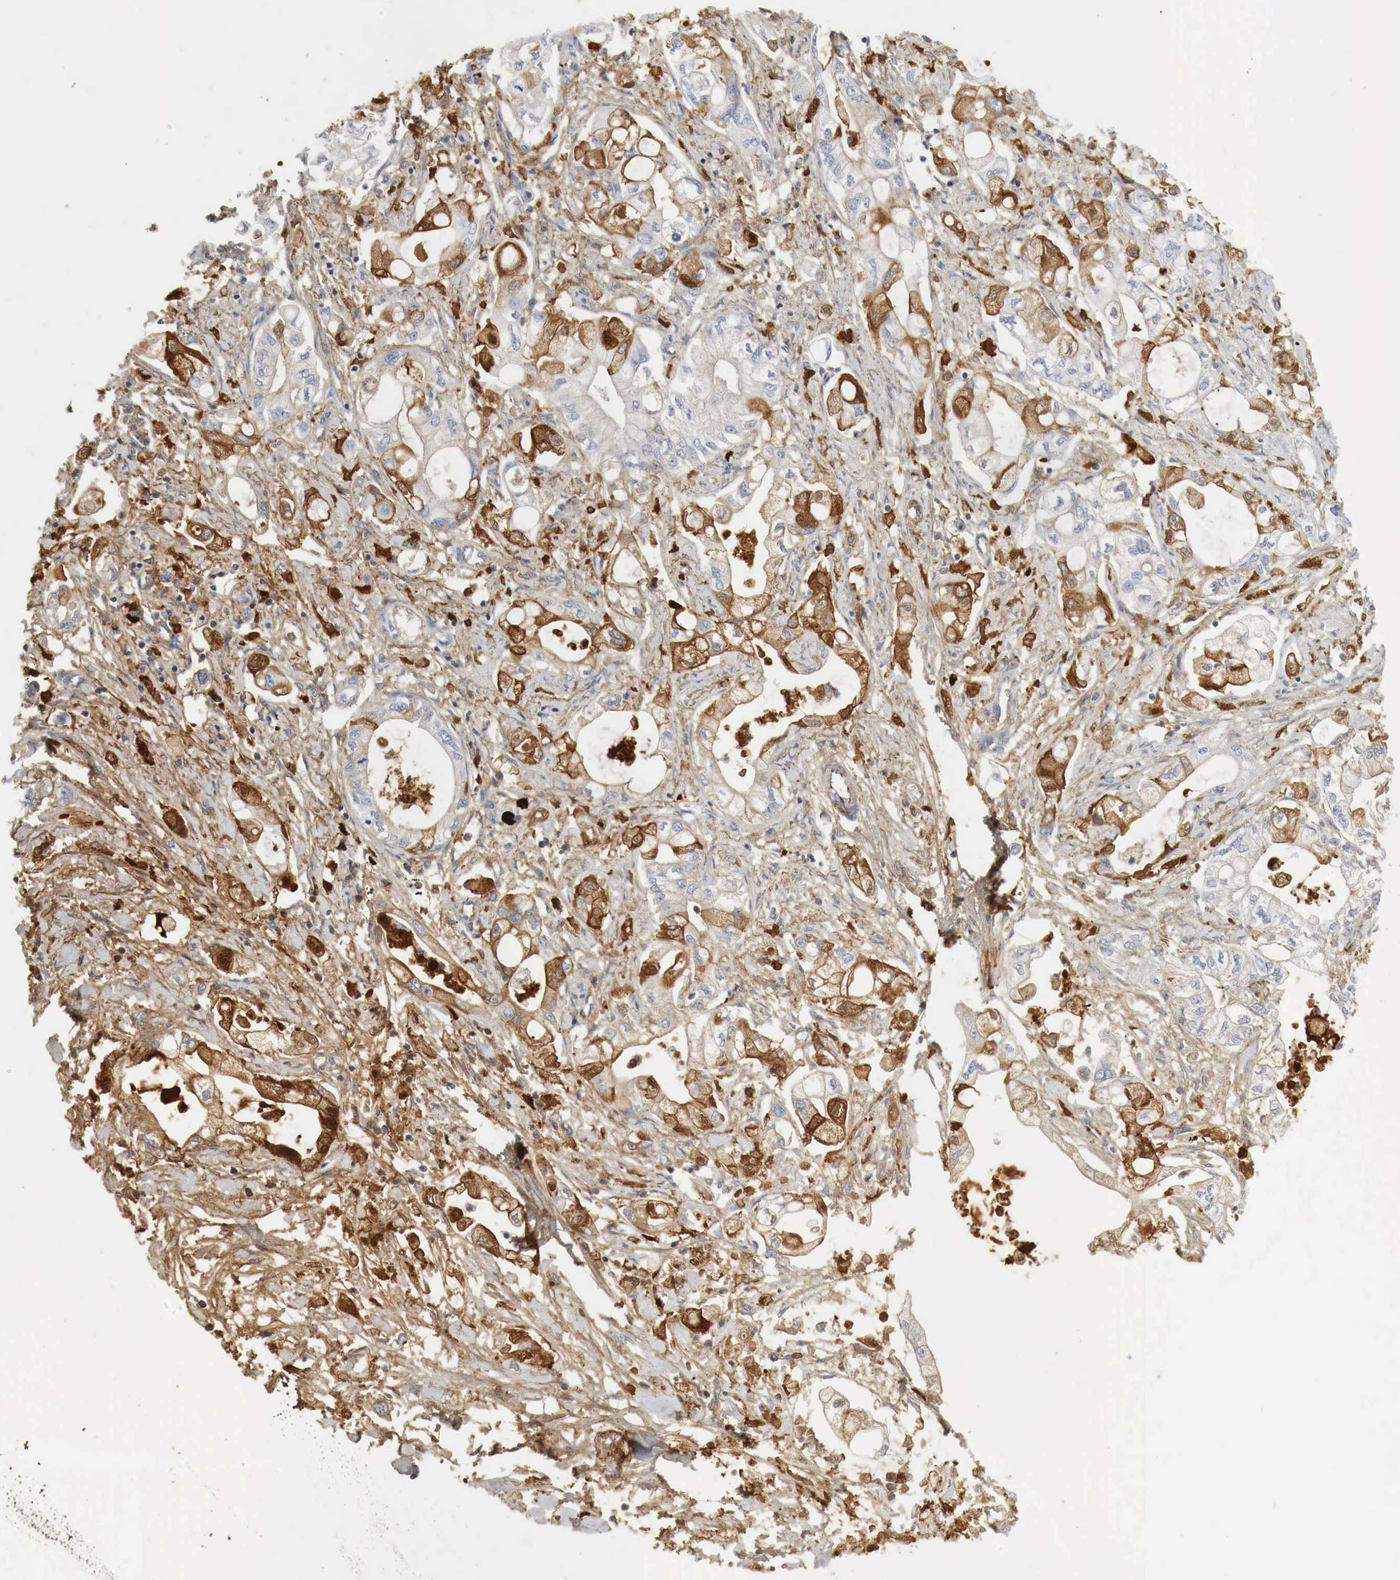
{"staining": {"intensity": "moderate", "quantity": "25%-75%", "location": "cytoplasmic/membranous"}, "tissue": "pancreatic cancer", "cell_type": "Tumor cells", "image_type": "cancer", "snomed": [{"axis": "morphology", "description": "Adenocarcinoma, NOS"}, {"axis": "topography", "description": "Pancreas"}], "caption": "High-magnification brightfield microscopy of pancreatic cancer stained with DAB (brown) and counterstained with hematoxylin (blue). tumor cells exhibit moderate cytoplasmic/membranous positivity is identified in approximately25%-75% of cells.", "gene": "IGLC3", "patient": {"sex": "male", "age": 79}}